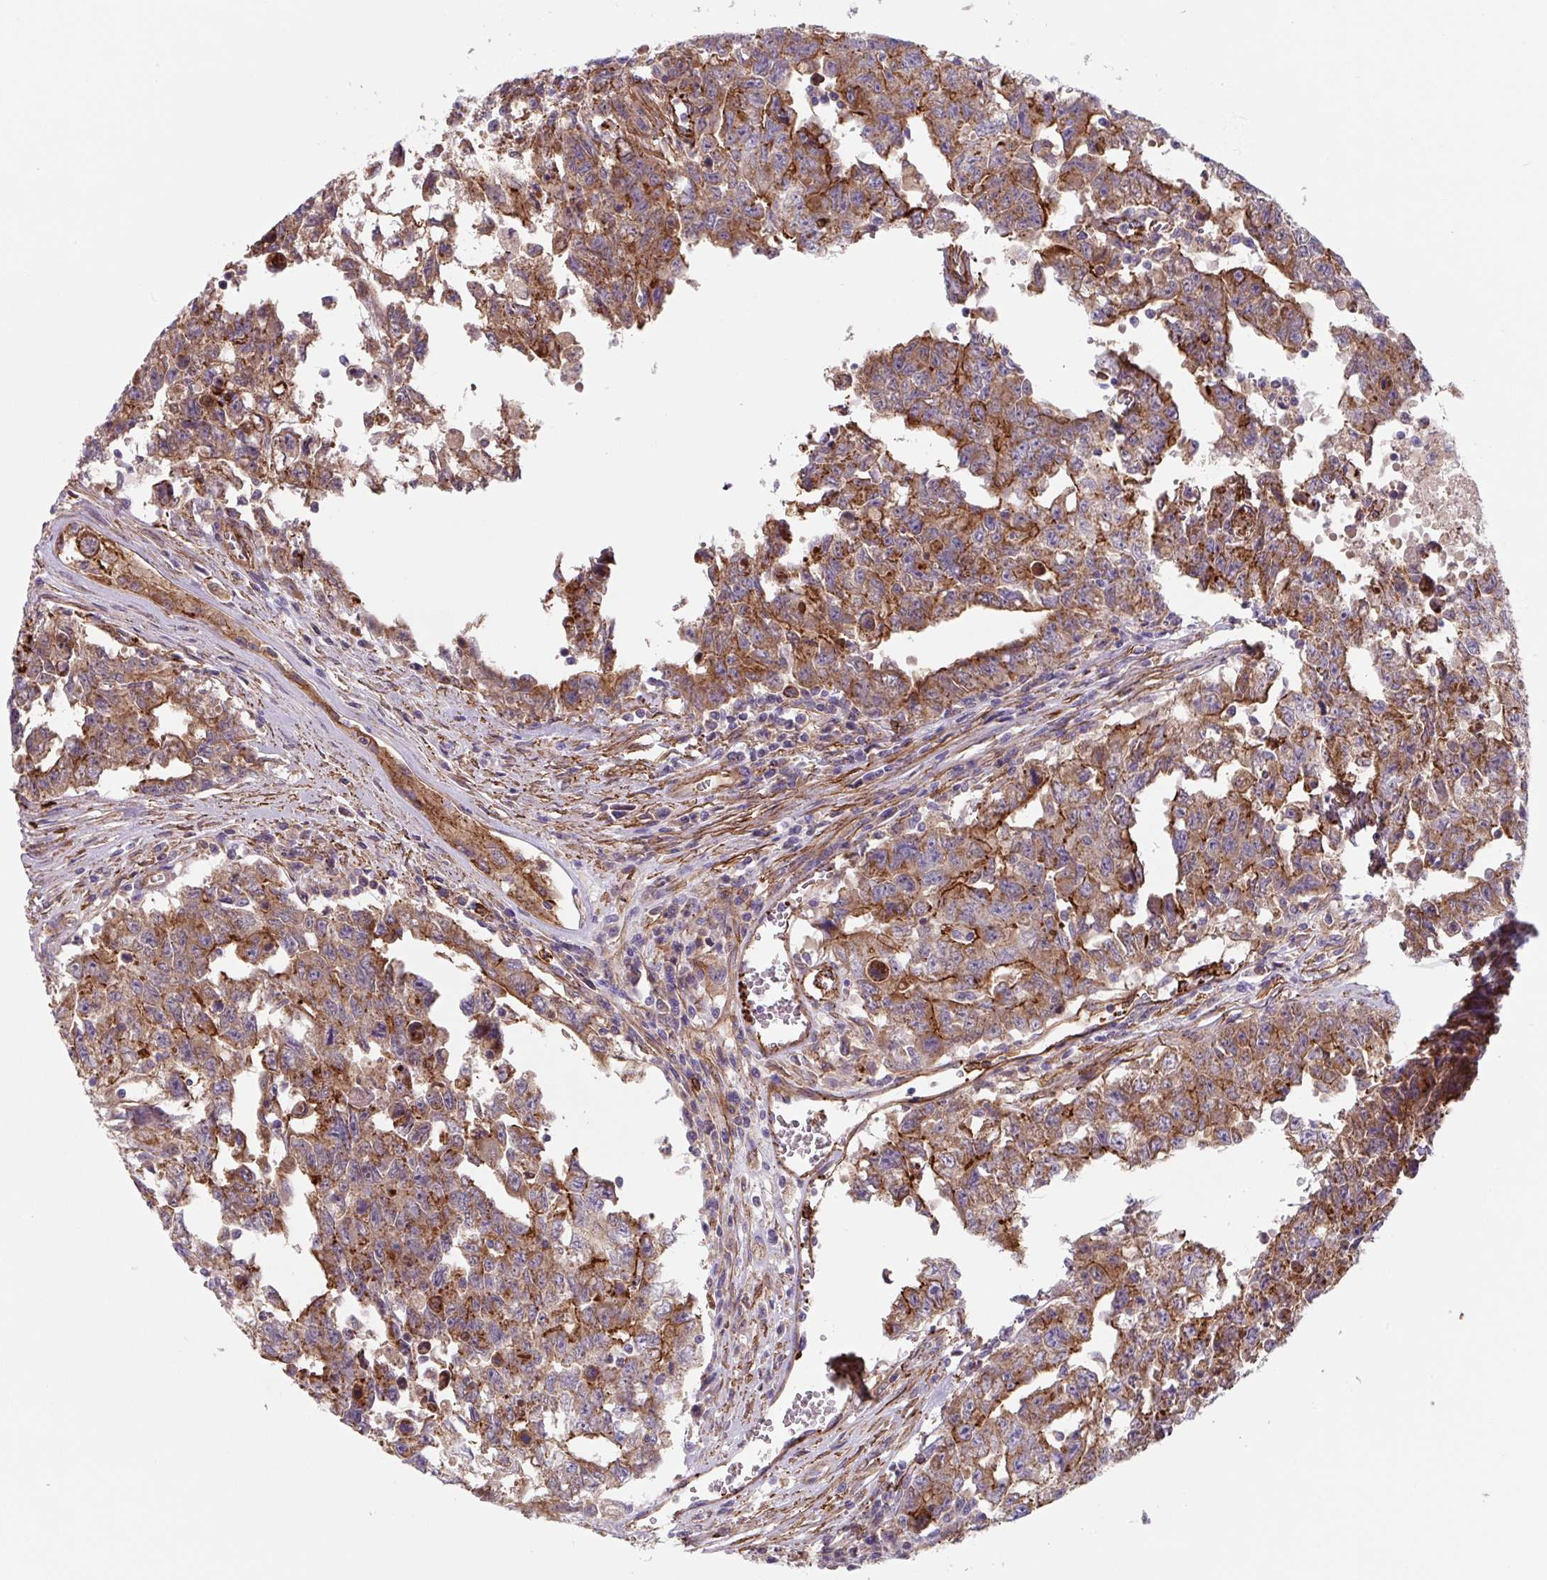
{"staining": {"intensity": "moderate", "quantity": ">75%", "location": "cytoplasmic/membranous"}, "tissue": "testis cancer", "cell_type": "Tumor cells", "image_type": "cancer", "snomed": [{"axis": "morphology", "description": "Carcinoma, Embryonal, NOS"}, {"axis": "topography", "description": "Testis"}], "caption": "IHC (DAB) staining of embryonal carcinoma (testis) displays moderate cytoplasmic/membranous protein expression in about >75% of tumor cells.", "gene": "DHFR2", "patient": {"sex": "male", "age": 24}}